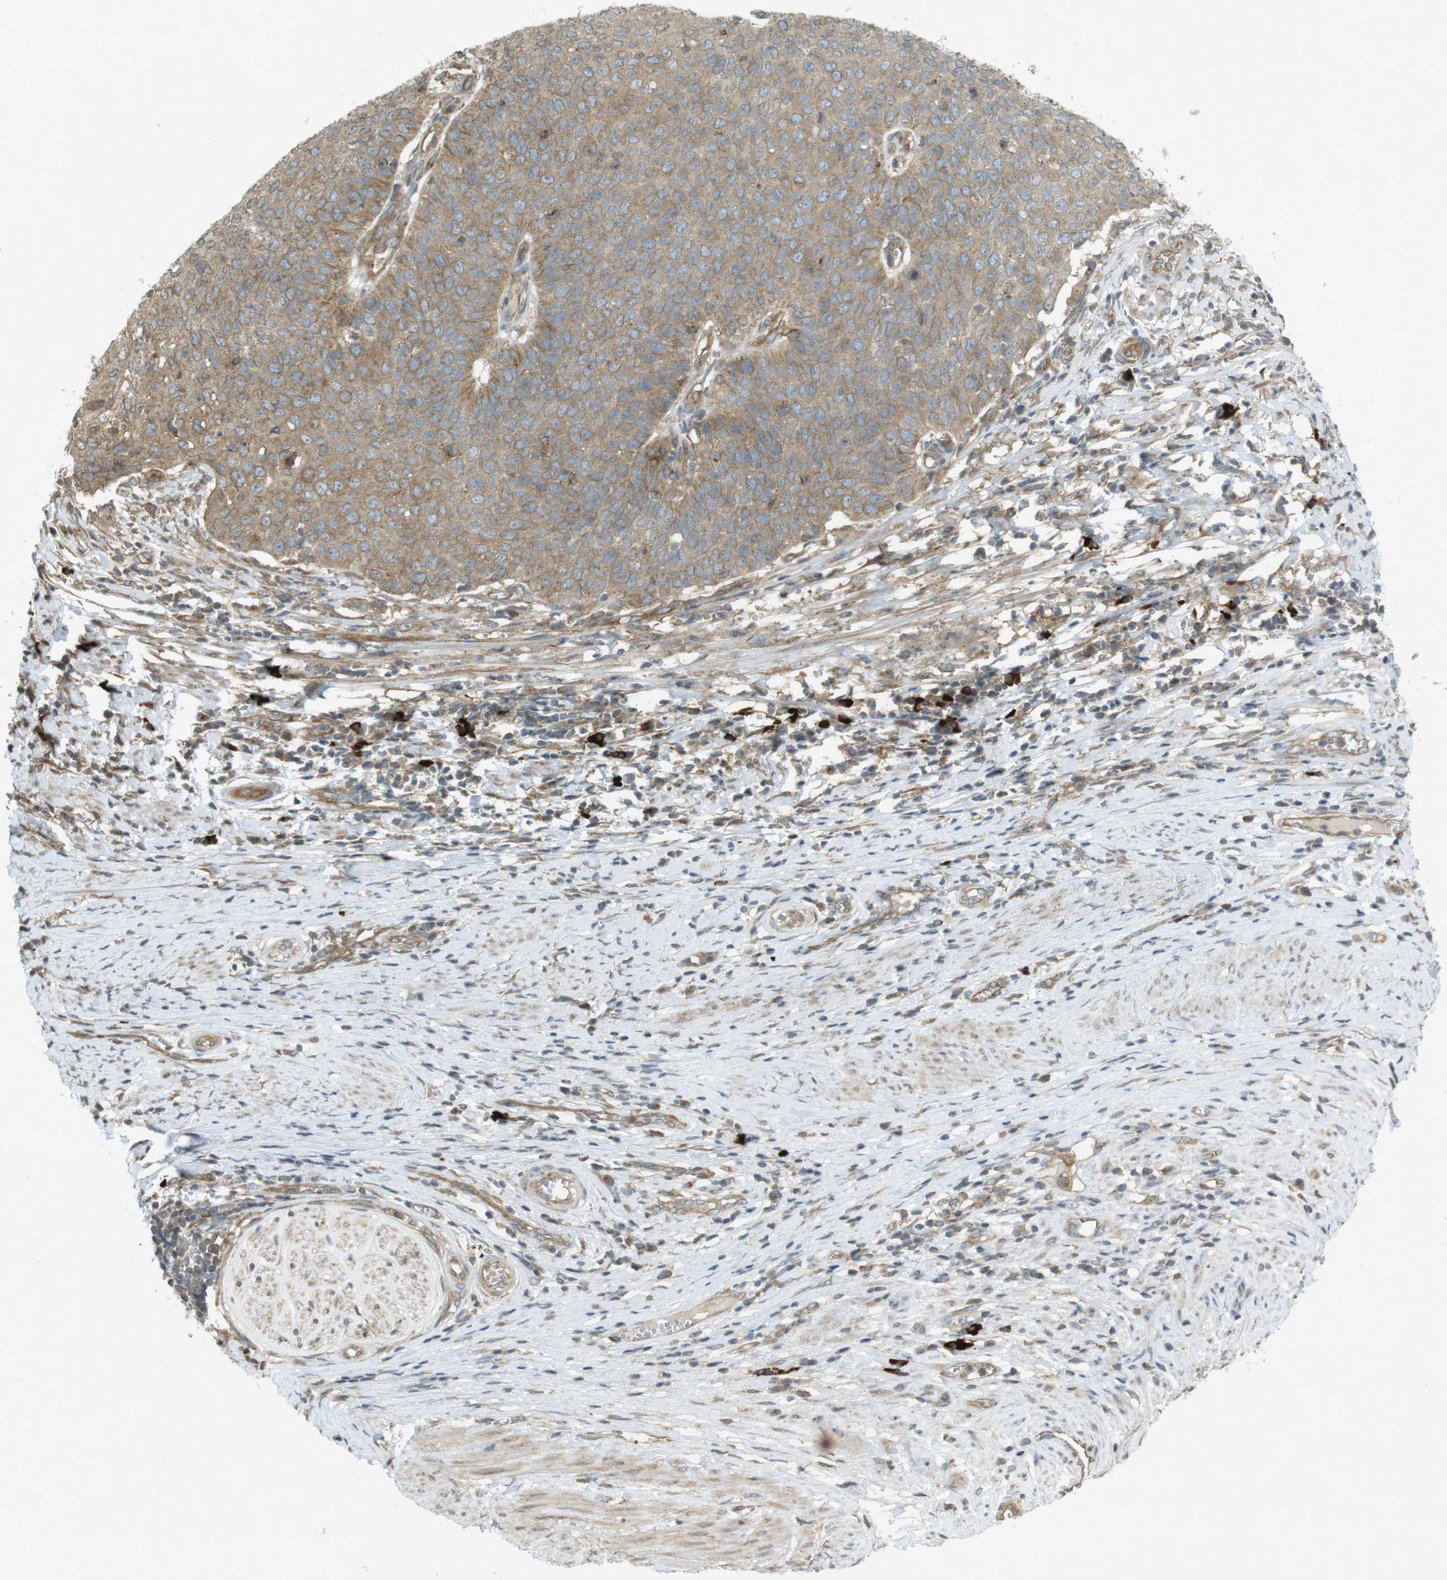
{"staining": {"intensity": "moderate", "quantity": ">75%", "location": "cytoplasmic/membranous"}, "tissue": "cervical cancer", "cell_type": "Tumor cells", "image_type": "cancer", "snomed": [{"axis": "morphology", "description": "Squamous cell carcinoma, NOS"}, {"axis": "topography", "description": "Cervix"}], "caption": "Brown immunohistochemical staining in human cervical cancer (squamous cell carcinoma) shows moderate cytoplasmic/membranous expression in about >75% of tumor cells. The staining was performed using DAB to visualize the protein expression in brown, while the nuclei were stained in blue with hematoxylin (Magnification: 20x).", "gene": "KIF5B", "patient": {"sex": "female", "age": 39}}